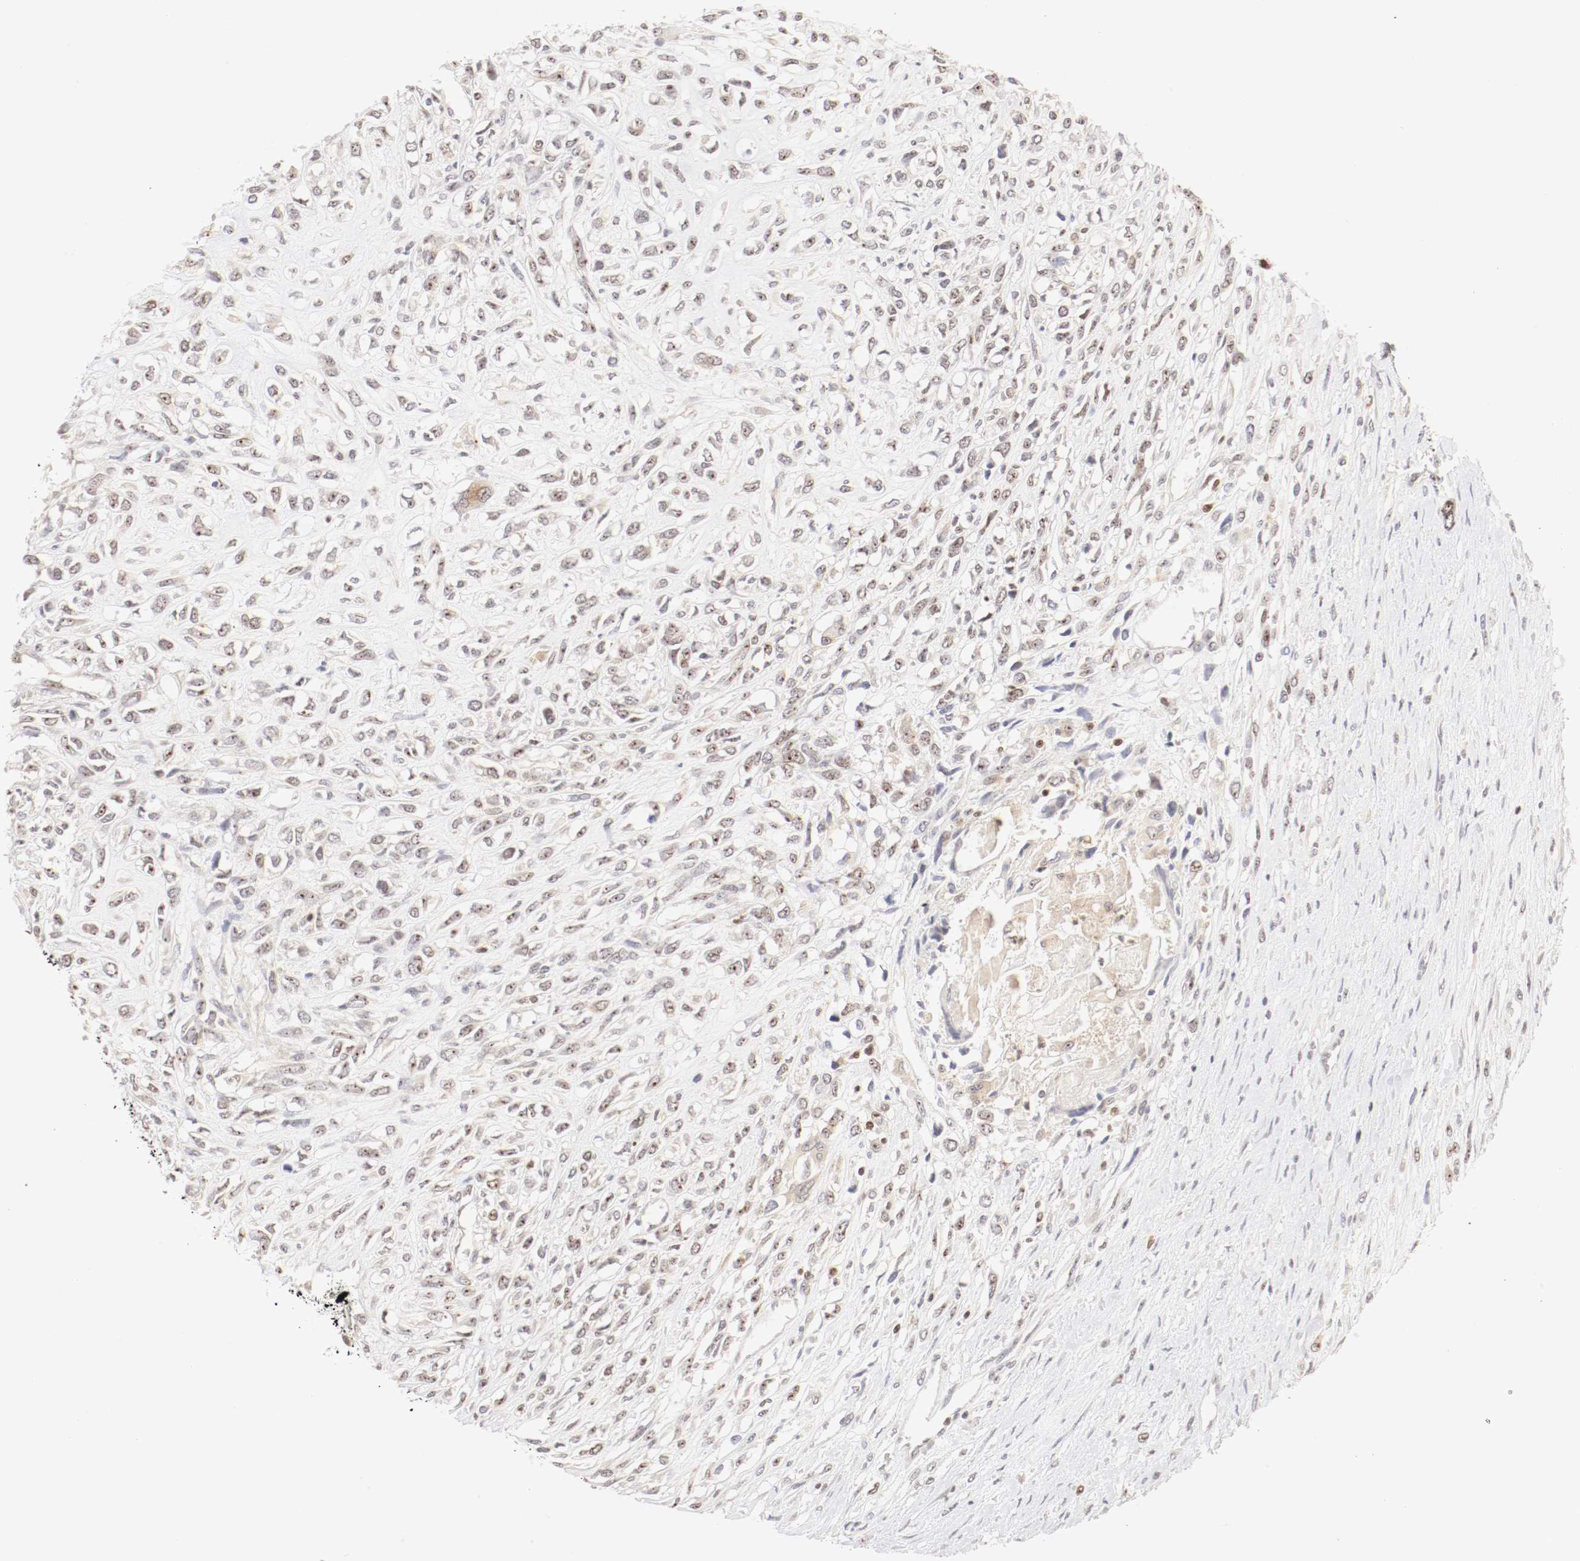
{"staining": {"intensity": "weak", "quantity": "25%-75%", "location": "nuclear"}, "tissue": "head and neck cancer", "cell_type": "Tumor cells", "image_type": "cancer", "snomed": [{"axis": "morphology", "description": "Necrosis, NOS"}, {"axis": "morphology", "description": "Neoplasm, malignant, NOS"}, {"axis": "topography", "description": "Salivary gland"}, {"axis": "topography", "description": "Head-Neck"}], "caption": "IHC photomicrograph of neoplastic tissue: head and neck cancer (malignant neoplasm) stained using IHC shows low levels of weak protein expression localized specifically in the nuclear of tumor cells, appearing as a nuclear brown color.", "gene": "KIF2A", "patient": {"sex": "male", "age": 43}}